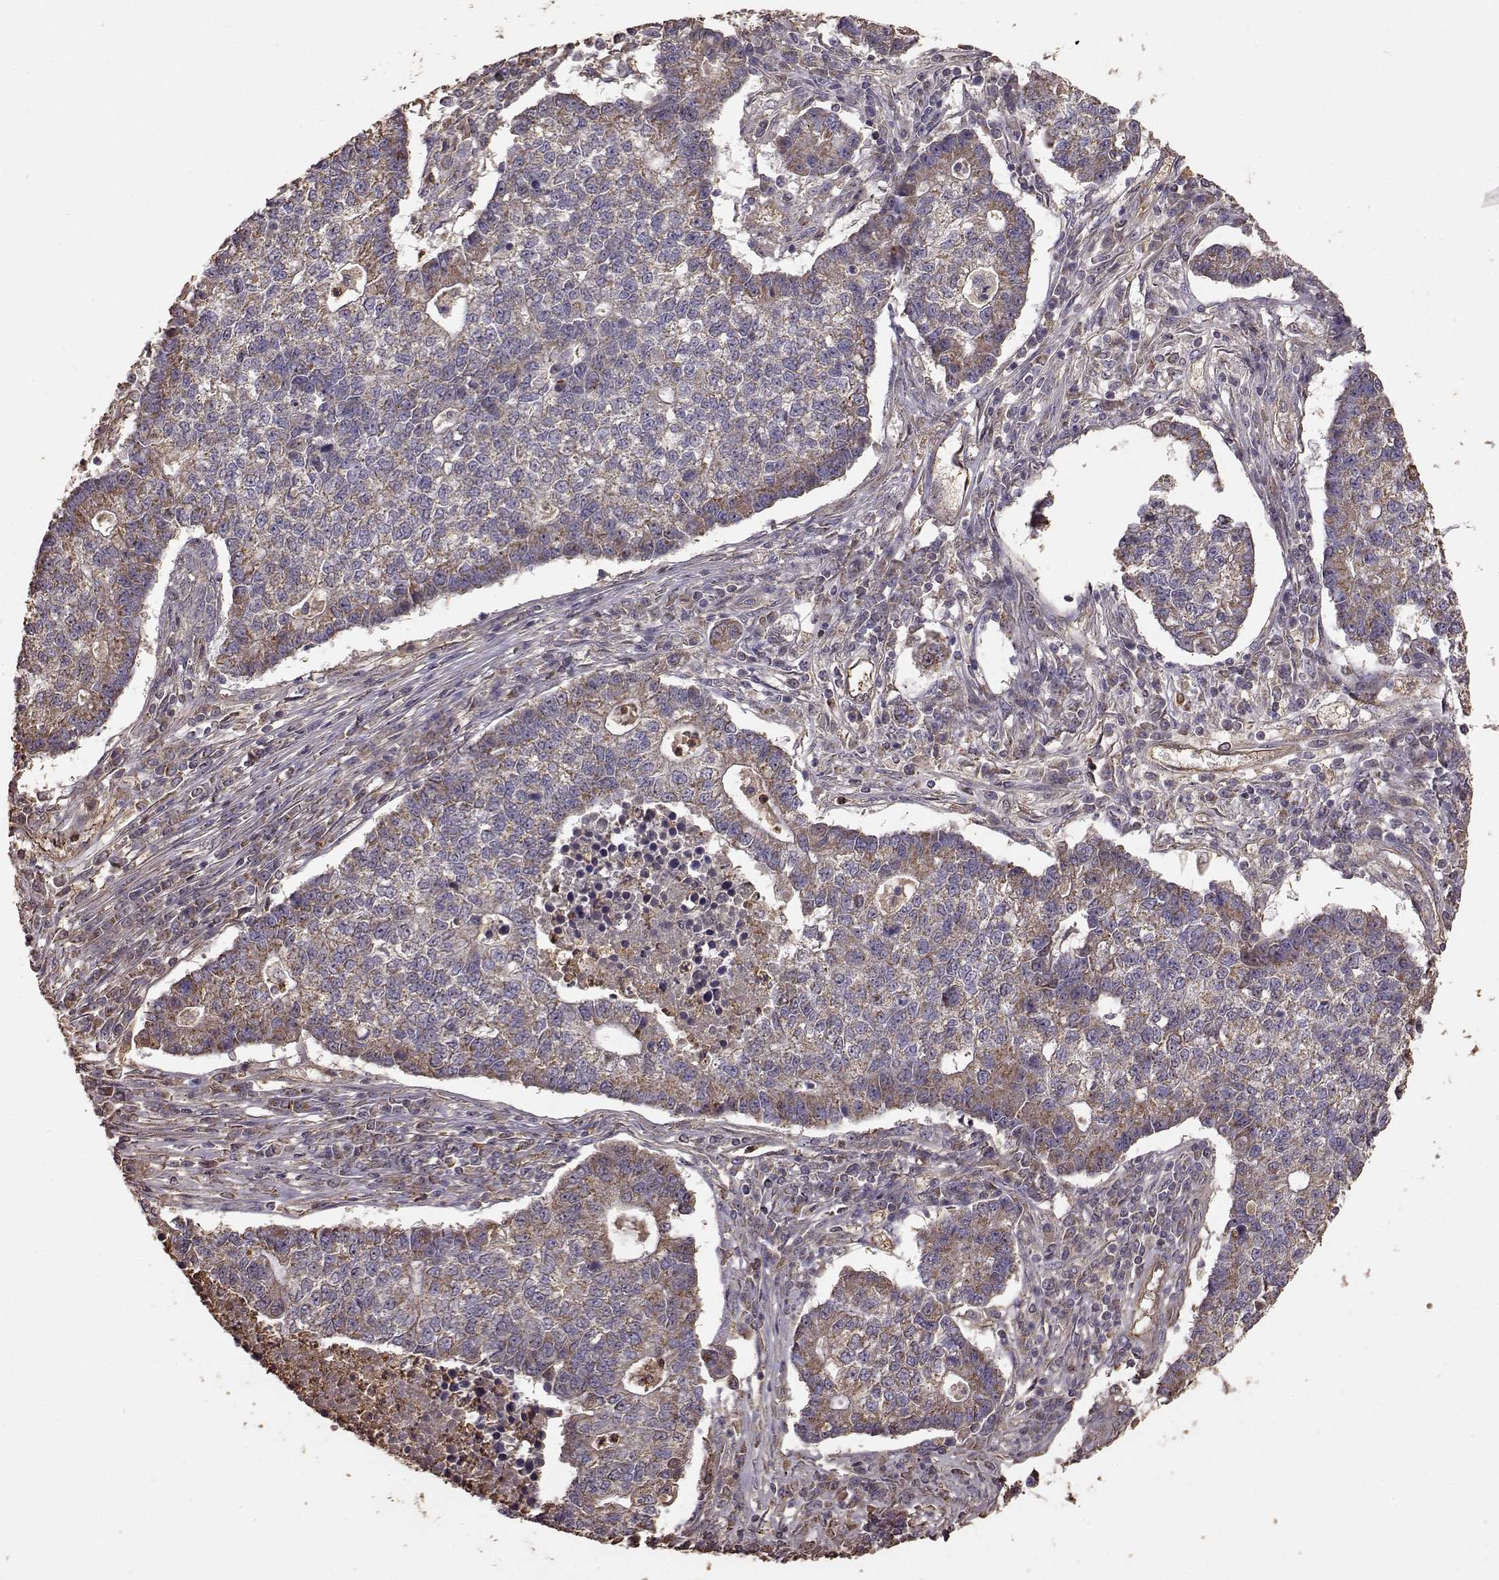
{"staining": {"intensity": "moderate", "quantity": "25%-75%", "location": "cytoplasmic/membranous"}, "tissue": "lung cancer", "cell_type": "Tumor cells", "image_type": "cancer", "snomed": [{"axis": "morphology", "description": "Adenocarcinoma, NOS"}, {"axis": "topography", "description": "Lung"}], "caption": "Tumor cells reveal moderate cytoplasmic/membranous staining in approximately 25%-75% of cells in adenocarcinoma (lung).", "gene": "PTGES2", "patient": {"sex": "male", "age": 57}}